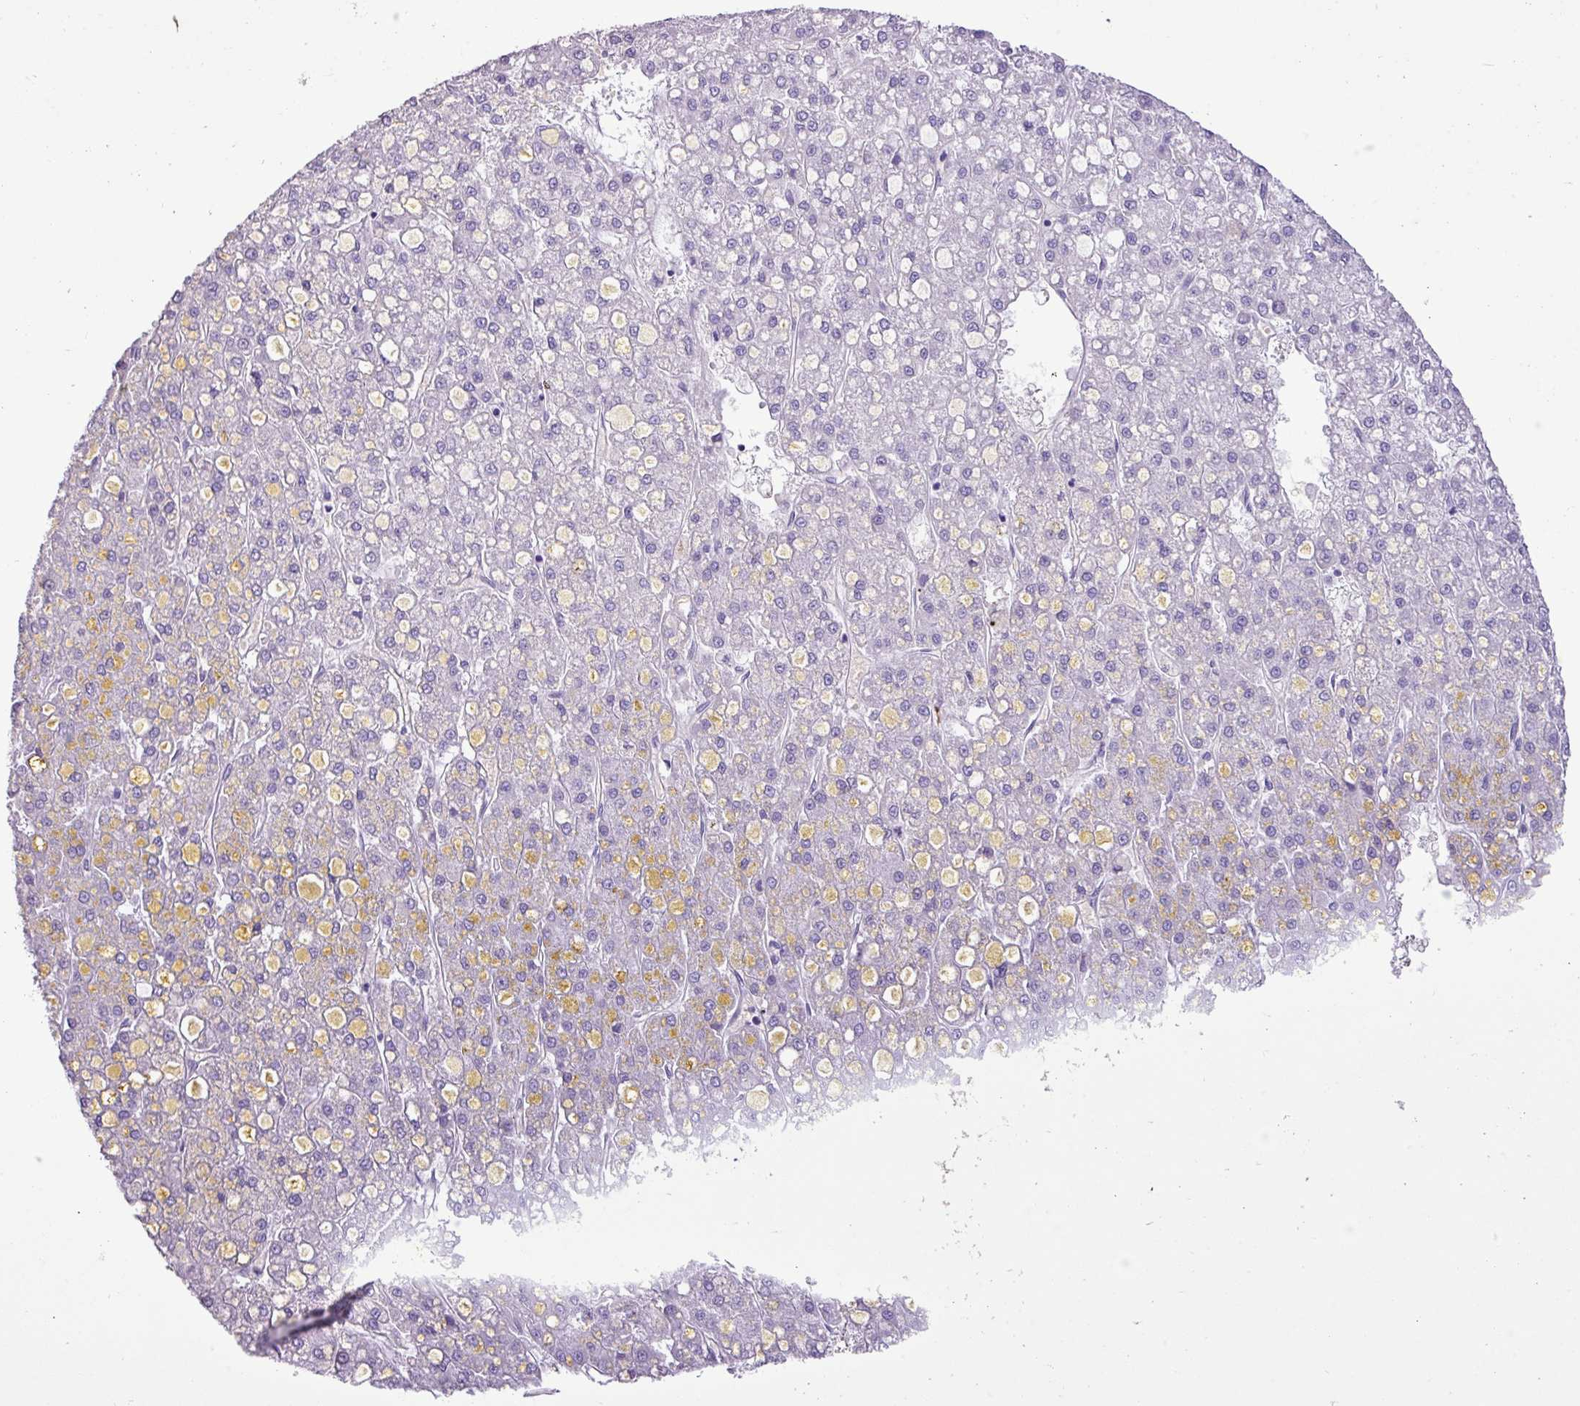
{"staining": {"intensity": "negative", "quantity": "none", "location": "none"}, "tissue": "liver cancer", "cell_type": "Tumor cells", "image_type": "cancer", "snomed": [{"axis": "morphology", "description": "Carcinoma, Hepatocellular, NOS"}, {"axis": "topography", "description": "Liver"}], "caption": "This is a photomicrograph of immunohistochemistry staining of liver cancer, which shows no staining in tumor cells.", "gene": "ZSCAN5A", "patient": {"sex": "male", "age": 67}}